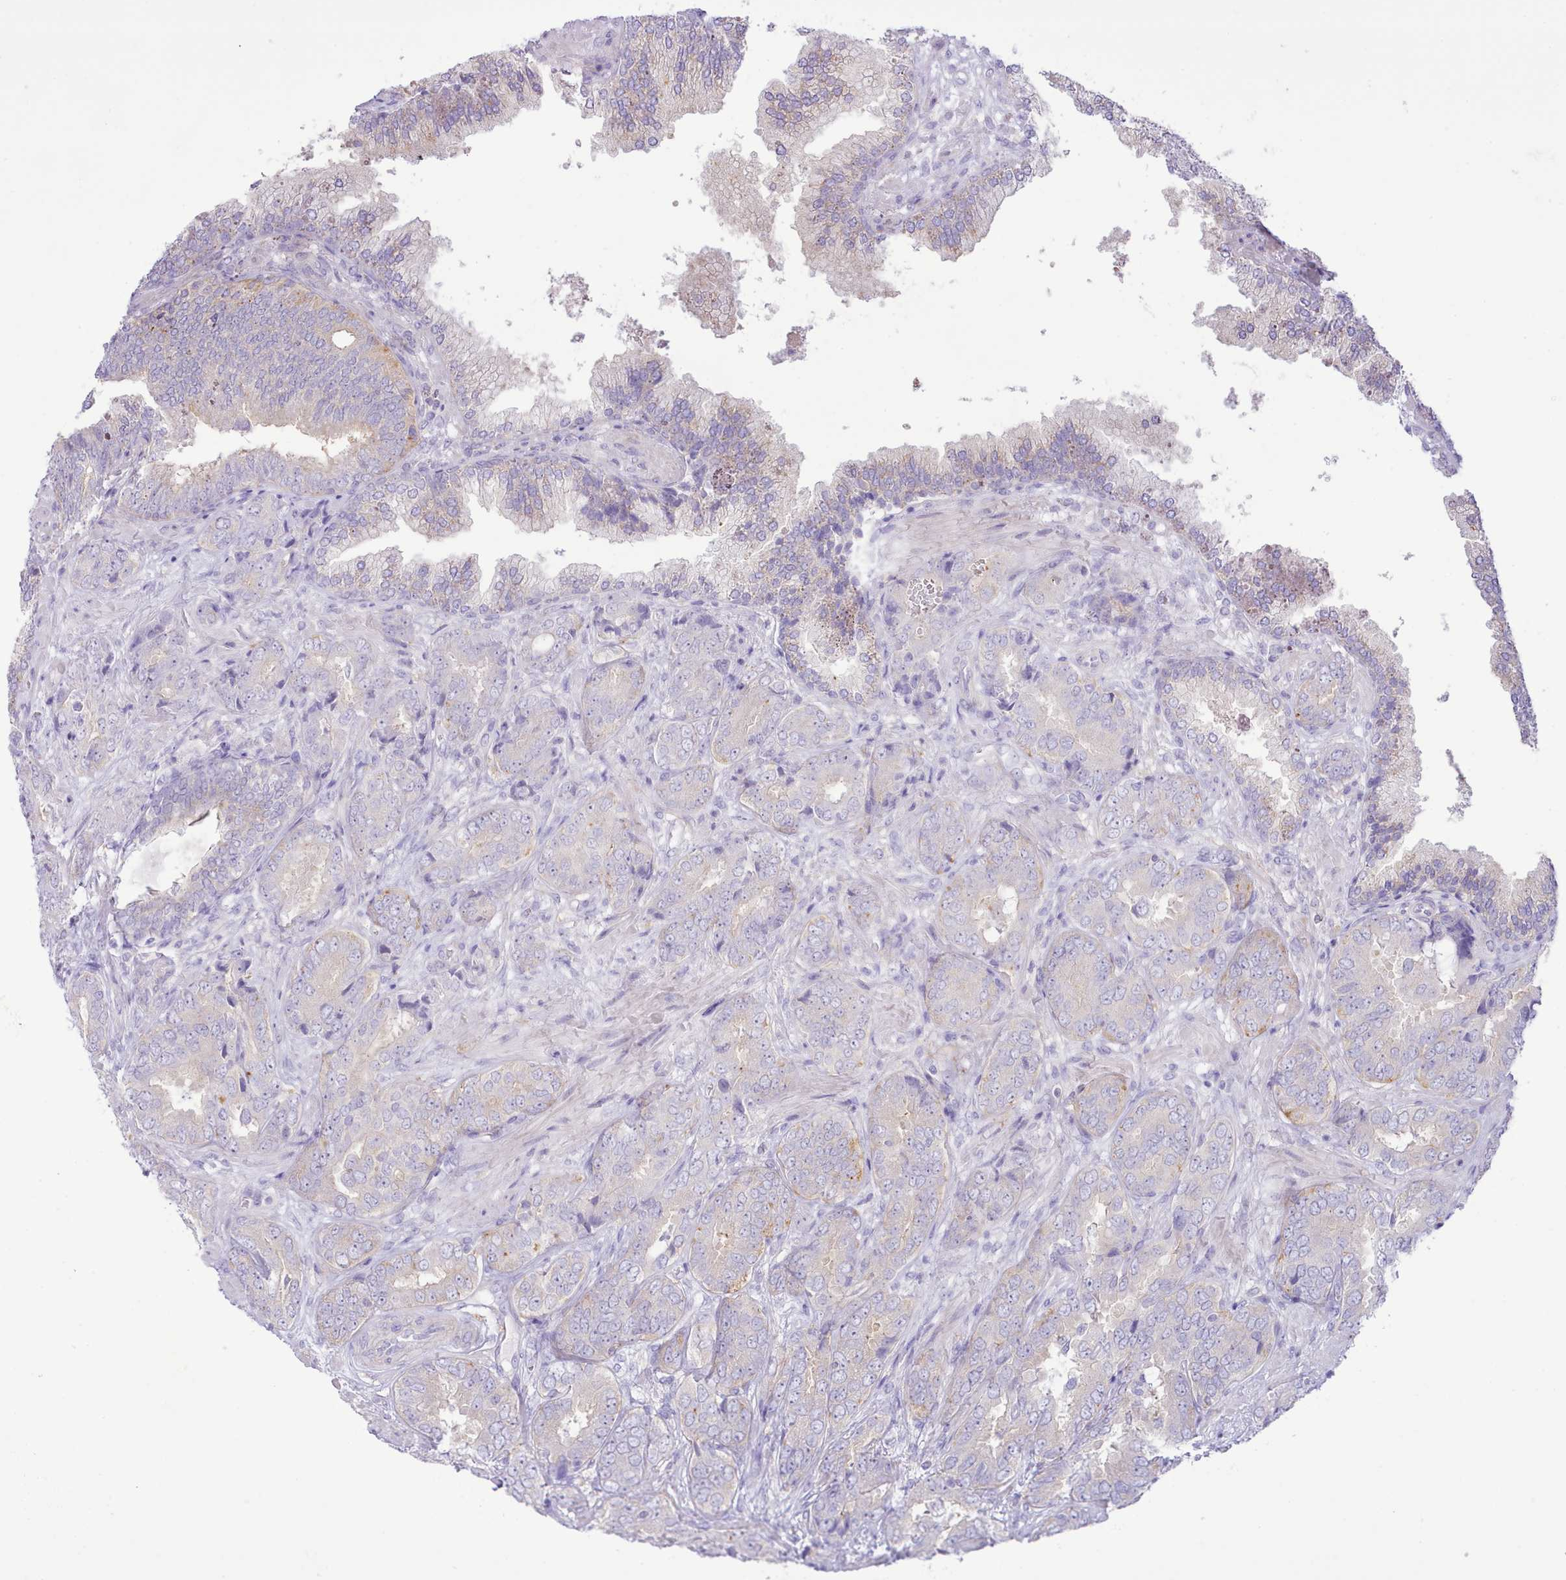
{"staining": {"intensity": "negative", "quantity": "none", "location": "none"}, "tissue": "prostate cancer", "cell_type": "Tumor cells", "image_type": "cancer", "snomed": [{"axis": "morphology", "description": "Adenocarcinoma, High grade"}, {"axis": "topography", "description": "Prostate"}], "caption": "Immunohistochemistry (IHC) histopathology image of high-grade adenocarcinoma (prostate) stained for a protein (brown), which exhibits no expression in tumor cells.", "gene": "MDFI", "patient": {"sex": "male", "age": 71}}